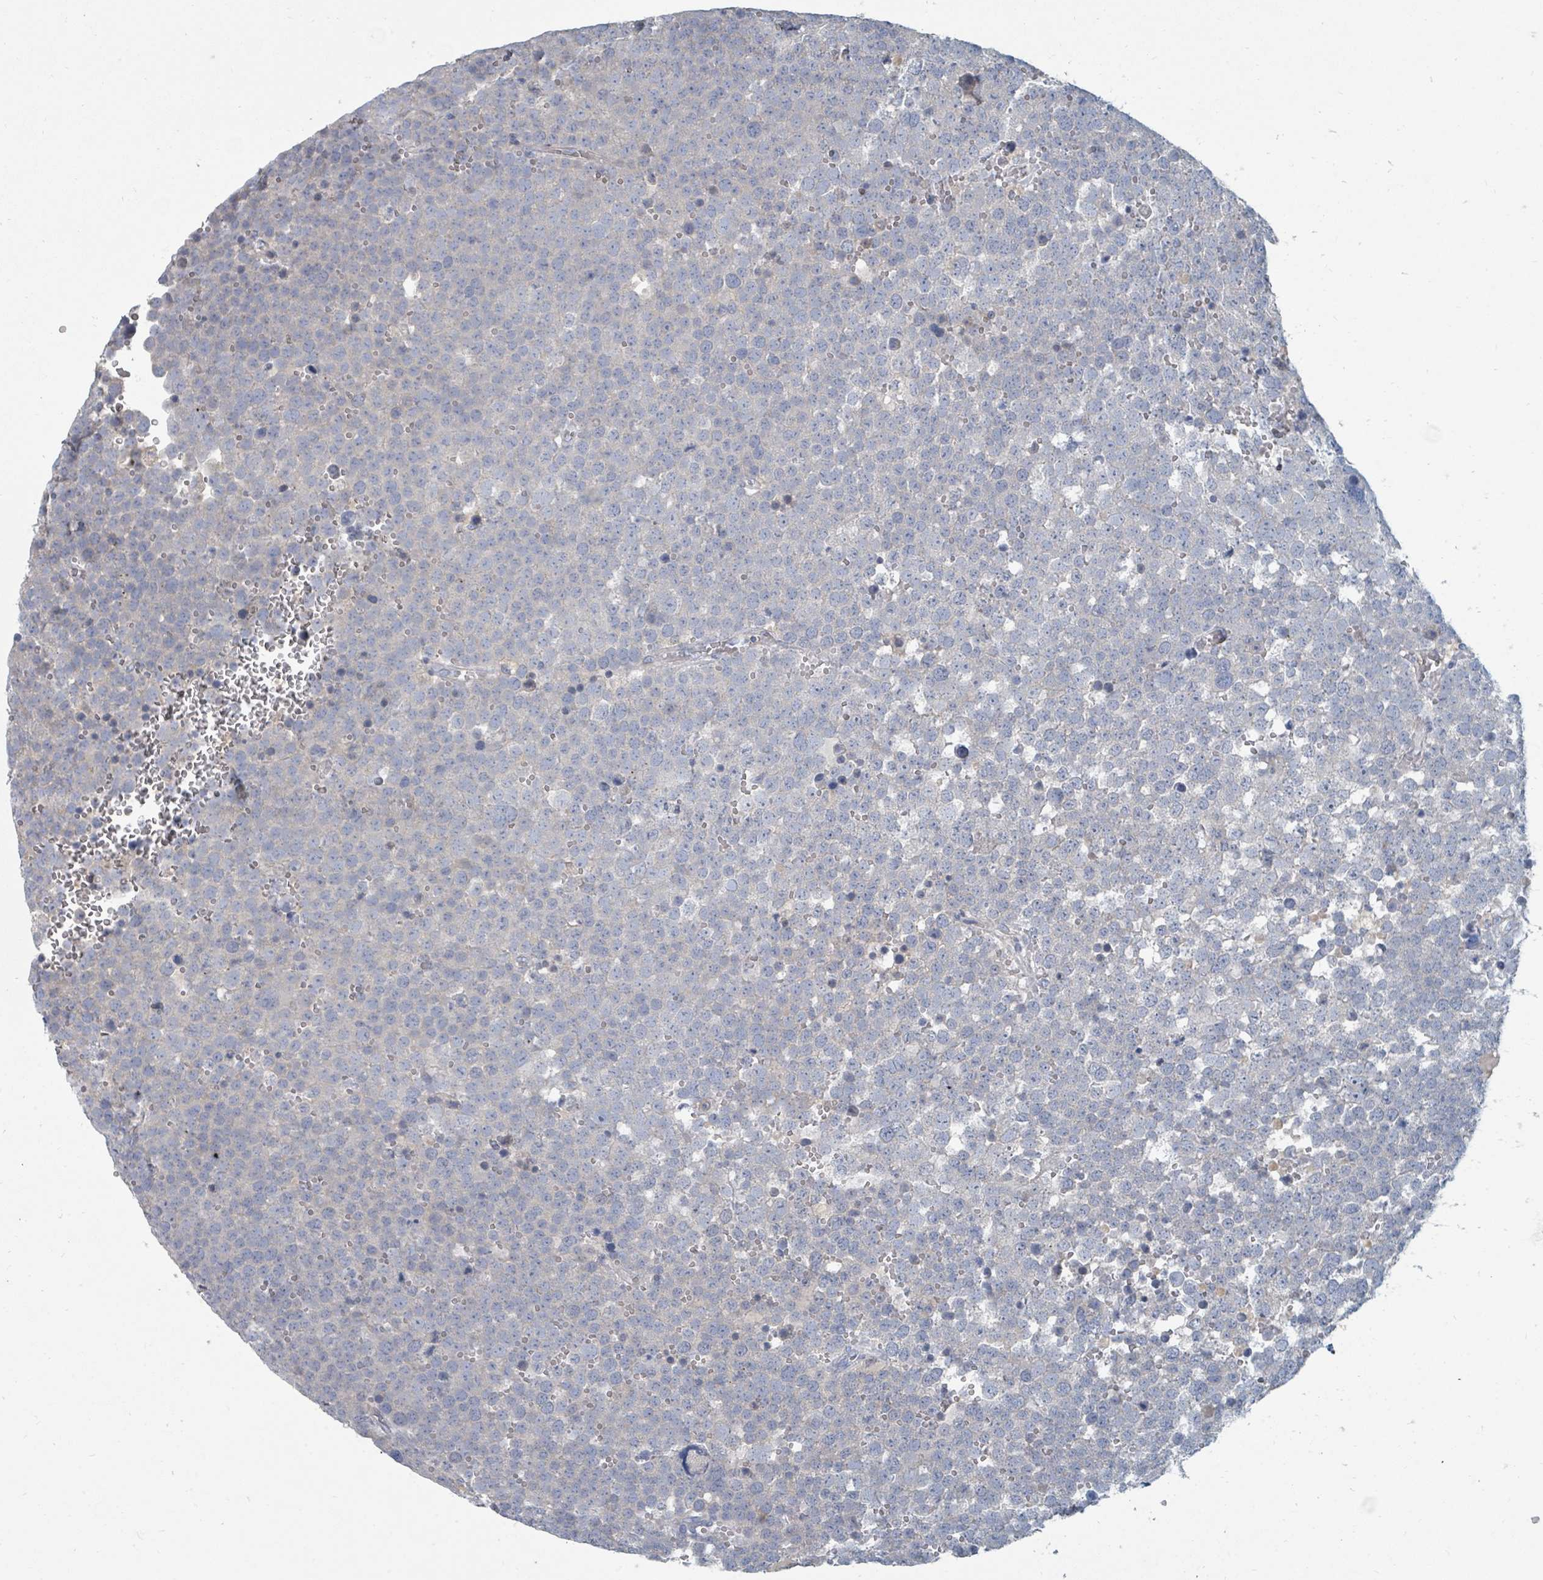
{"staining": {"intensity": "negative", "quantity": "none", "location": "none"}, "tissue": "testis cancer", "cell_type": "Tumor cells", "image_type": "cancer", "snomed": [{"axis": "morphology", "description": "Seminoma, NOS"}, {"axis": "topography", "description": "Testis"}], "caption": "Tumor cells are negative for brown protein staining in testis seminoma.", "gene": "ARGFX", "patient": {"sex": "male", "age": 71}}